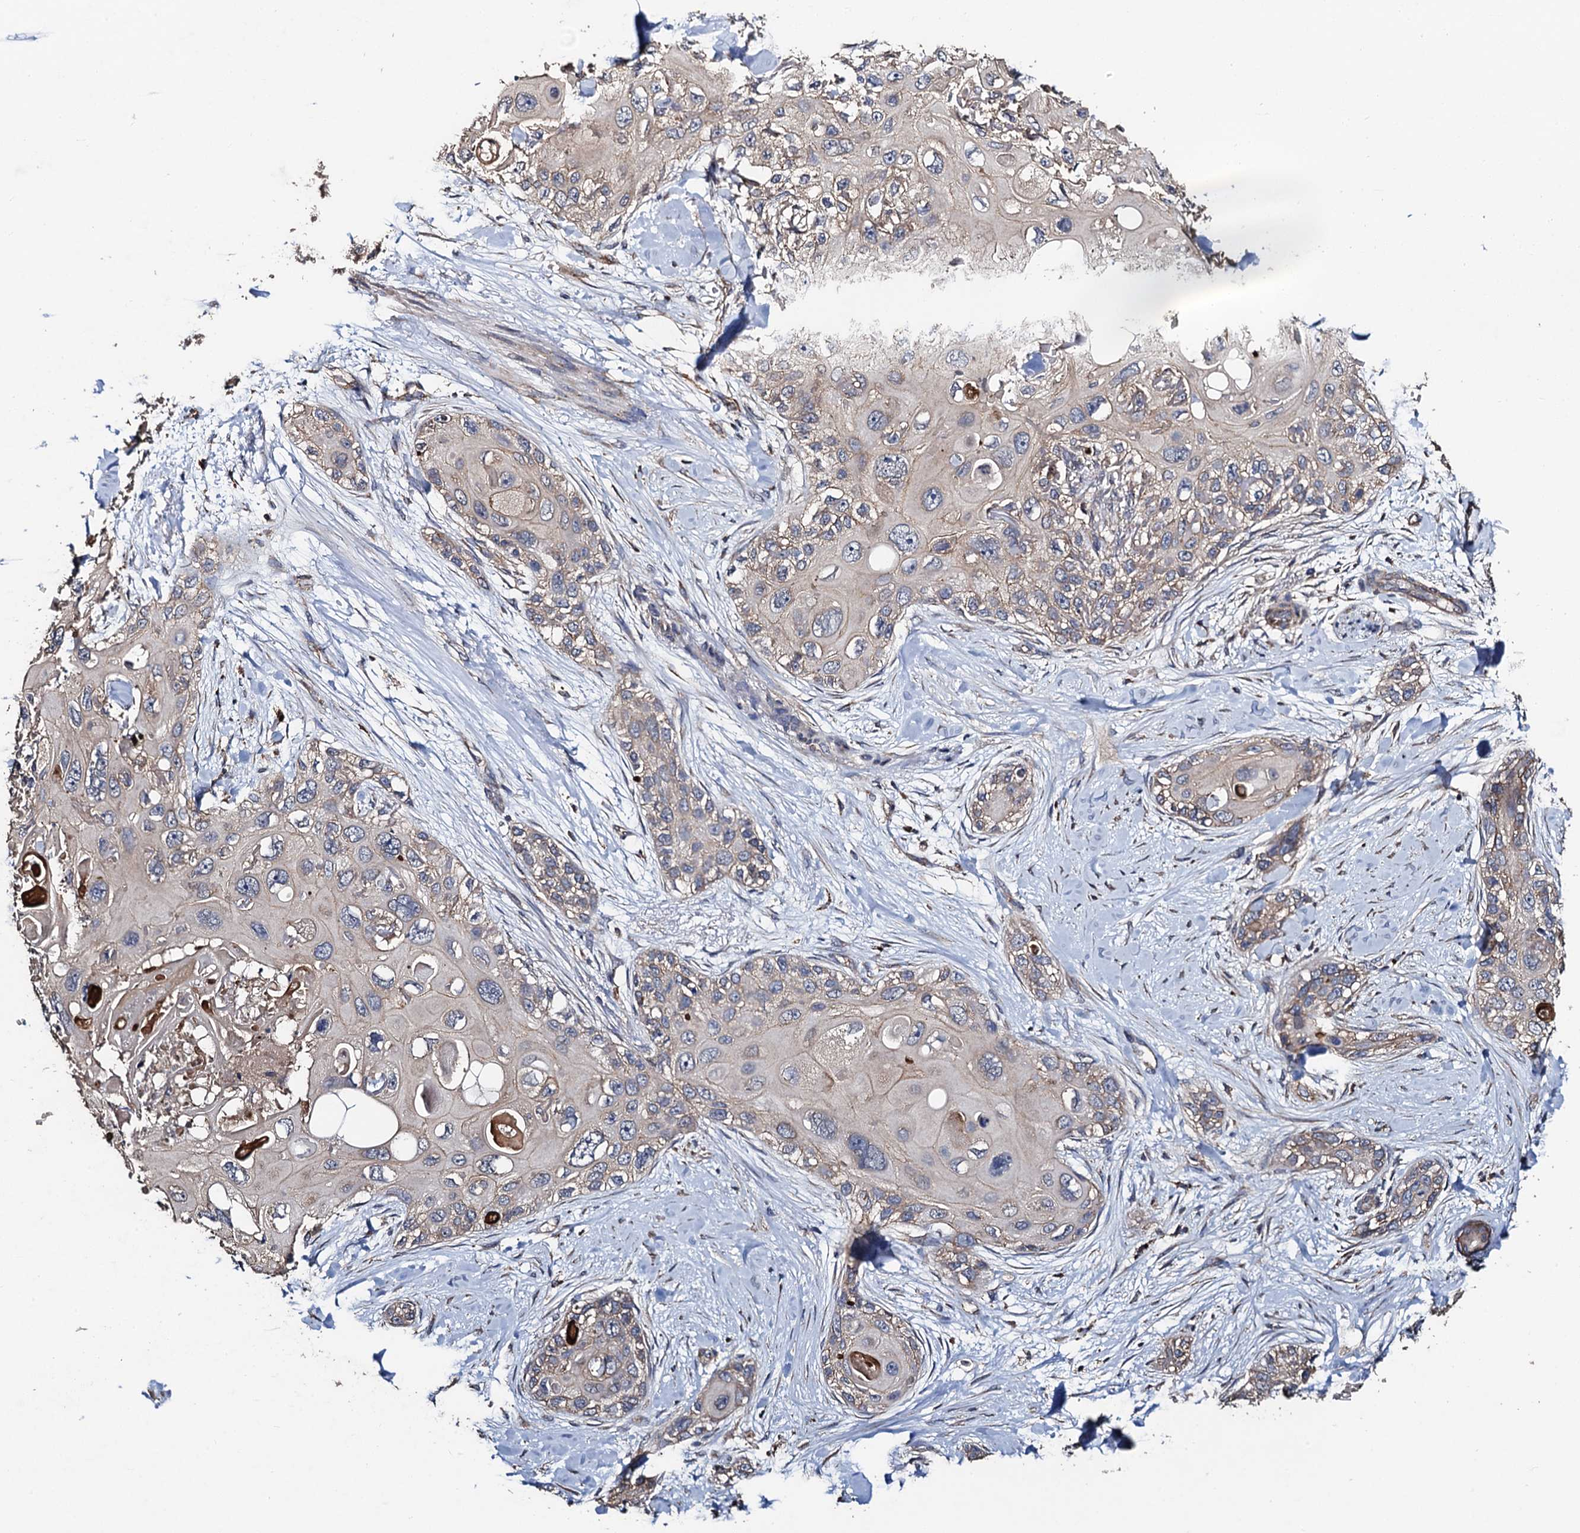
{"staining": {"intensity": "weak", "quantity": "25%-75%", "location": "cytoplasmic/membranous"}, "tissue": "skin cancer", "cell_type": "Tumor cells", "image_type": "cancer", "snomed": [{"axis": "morphology", "description": "Normal tissue, NOS"}, {"axis": "morphology", "description": "Squamous cell carcinoma, NOS"}, {"axis": "topography", "description": "Skin"}], "caption": "The immunohistochemical stain shows weak cytoplasmic/membranous staining in tumor cells of skin cancer (squamous cell carcinoma) tissue.", "gene": "PPTC7", "patient": {"sex": "male", "age": 72}}